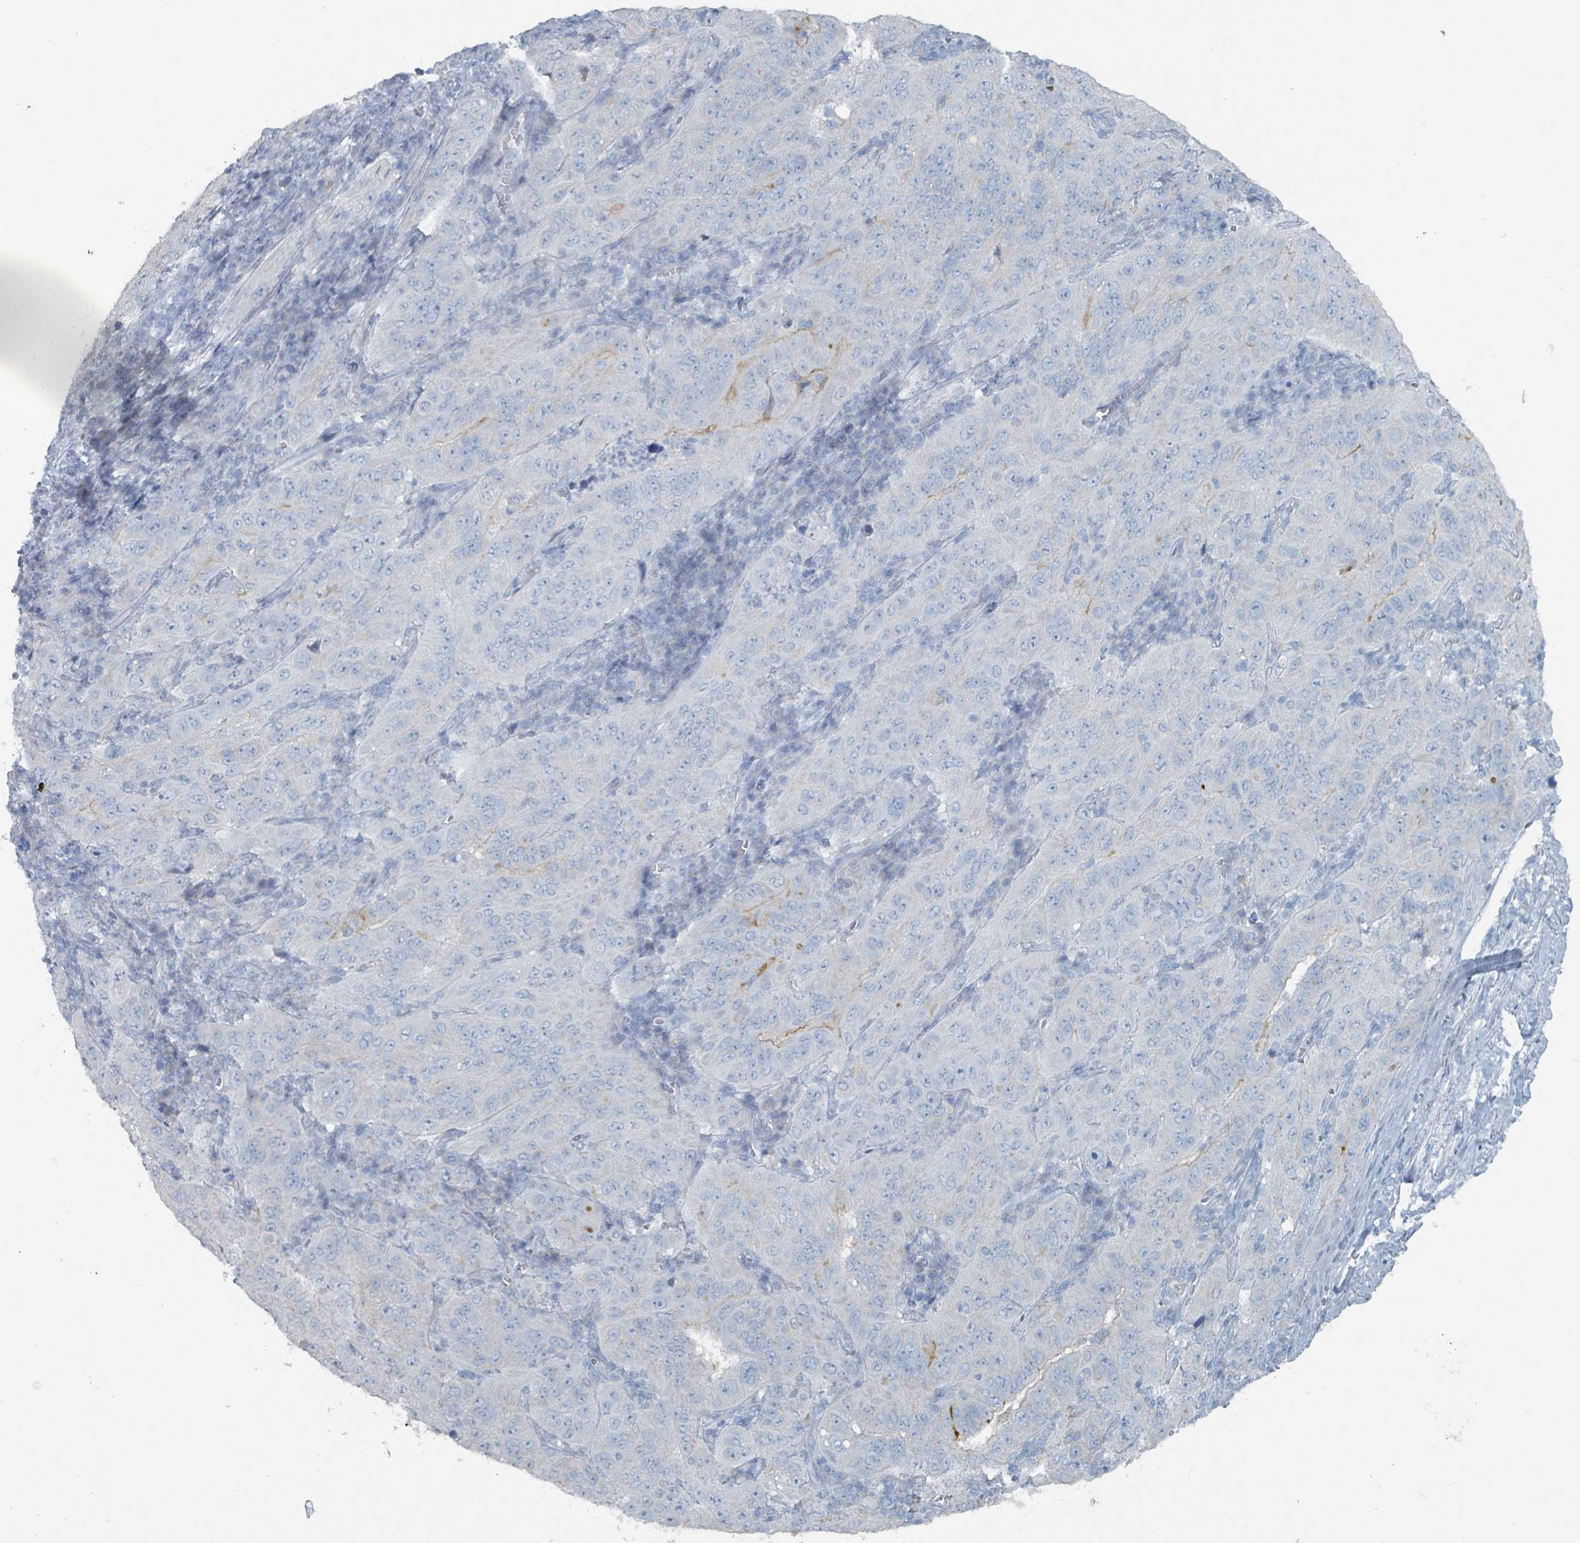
{"staining": {"intensity": "negative", "quantity": "none", "location": "none"}, "tissue": "pancreatic cancer", "cell_type": "Tumor cells", "image_type": "cancer", "snomed": [{"axis": "morphology", "description": "Adenocarcinoma, NOS"}, {"axis": "topography", "description": "Pancreas"}], "caption": "Immunohistochemistry (IHC) micrograph of pancreatic cancer (adenocarcinoma) stained for a protein (brown), which shows no expression in tumor cells.", "gene": "GAMT", "patient": {"sex": "male", "age": 63}}